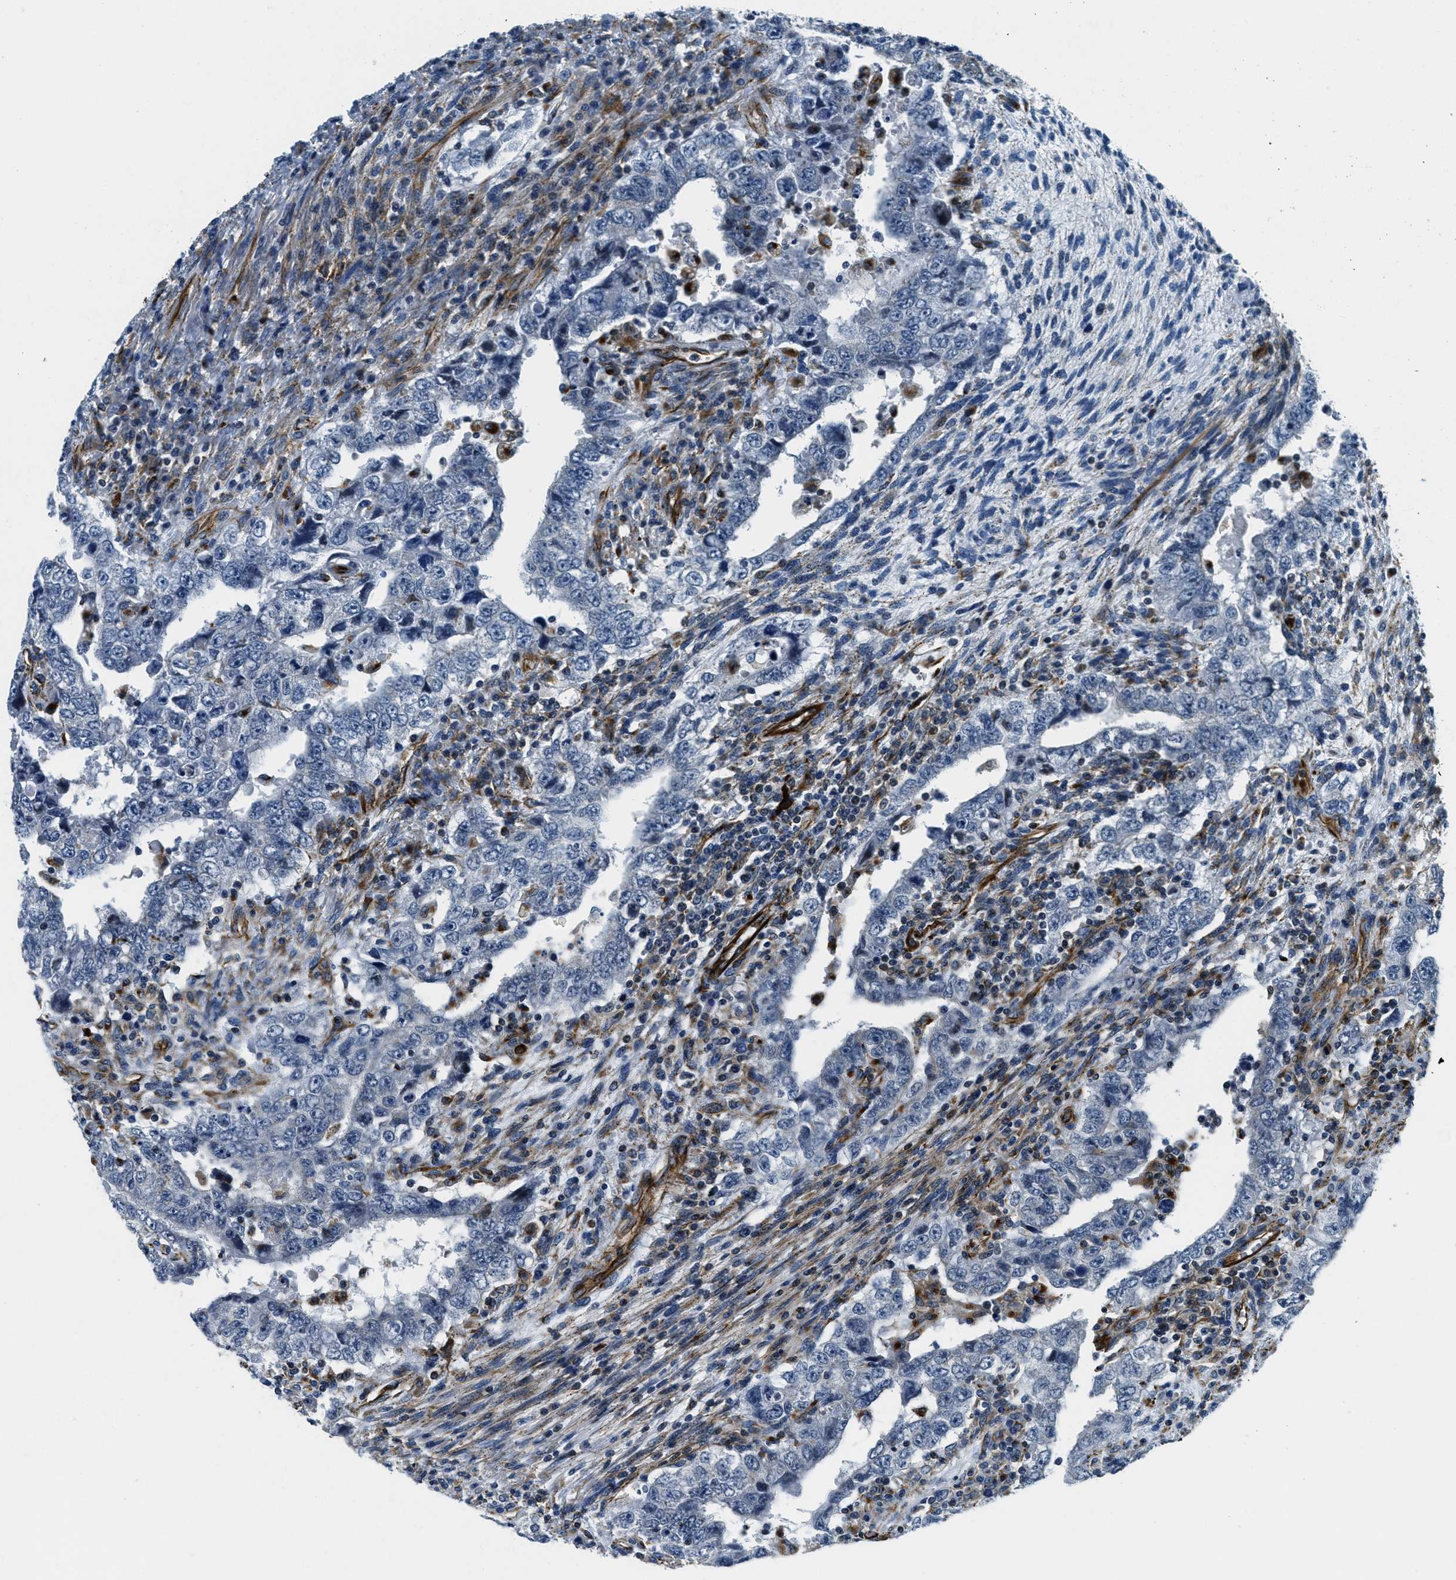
{"staining": {"intensity": "negative", "quantity": "none", "location": "none"}, "tissue": "testis cancer", "cell_type": "Tumor cells", "image_type": "cancer", "snomed": [{"axis": "morphology", "description": "Carcinoma, Embryonal, NOS"}, {"axis": "topography", "description": "Testis"}], "caption": "A high-resolution photomicrograph shows immunohistochemistry staining of testis cancer, which exhibits no significant expression in tumor cells.", "gene": "GNS", "patient": {"sex": "male", "age": 26}}